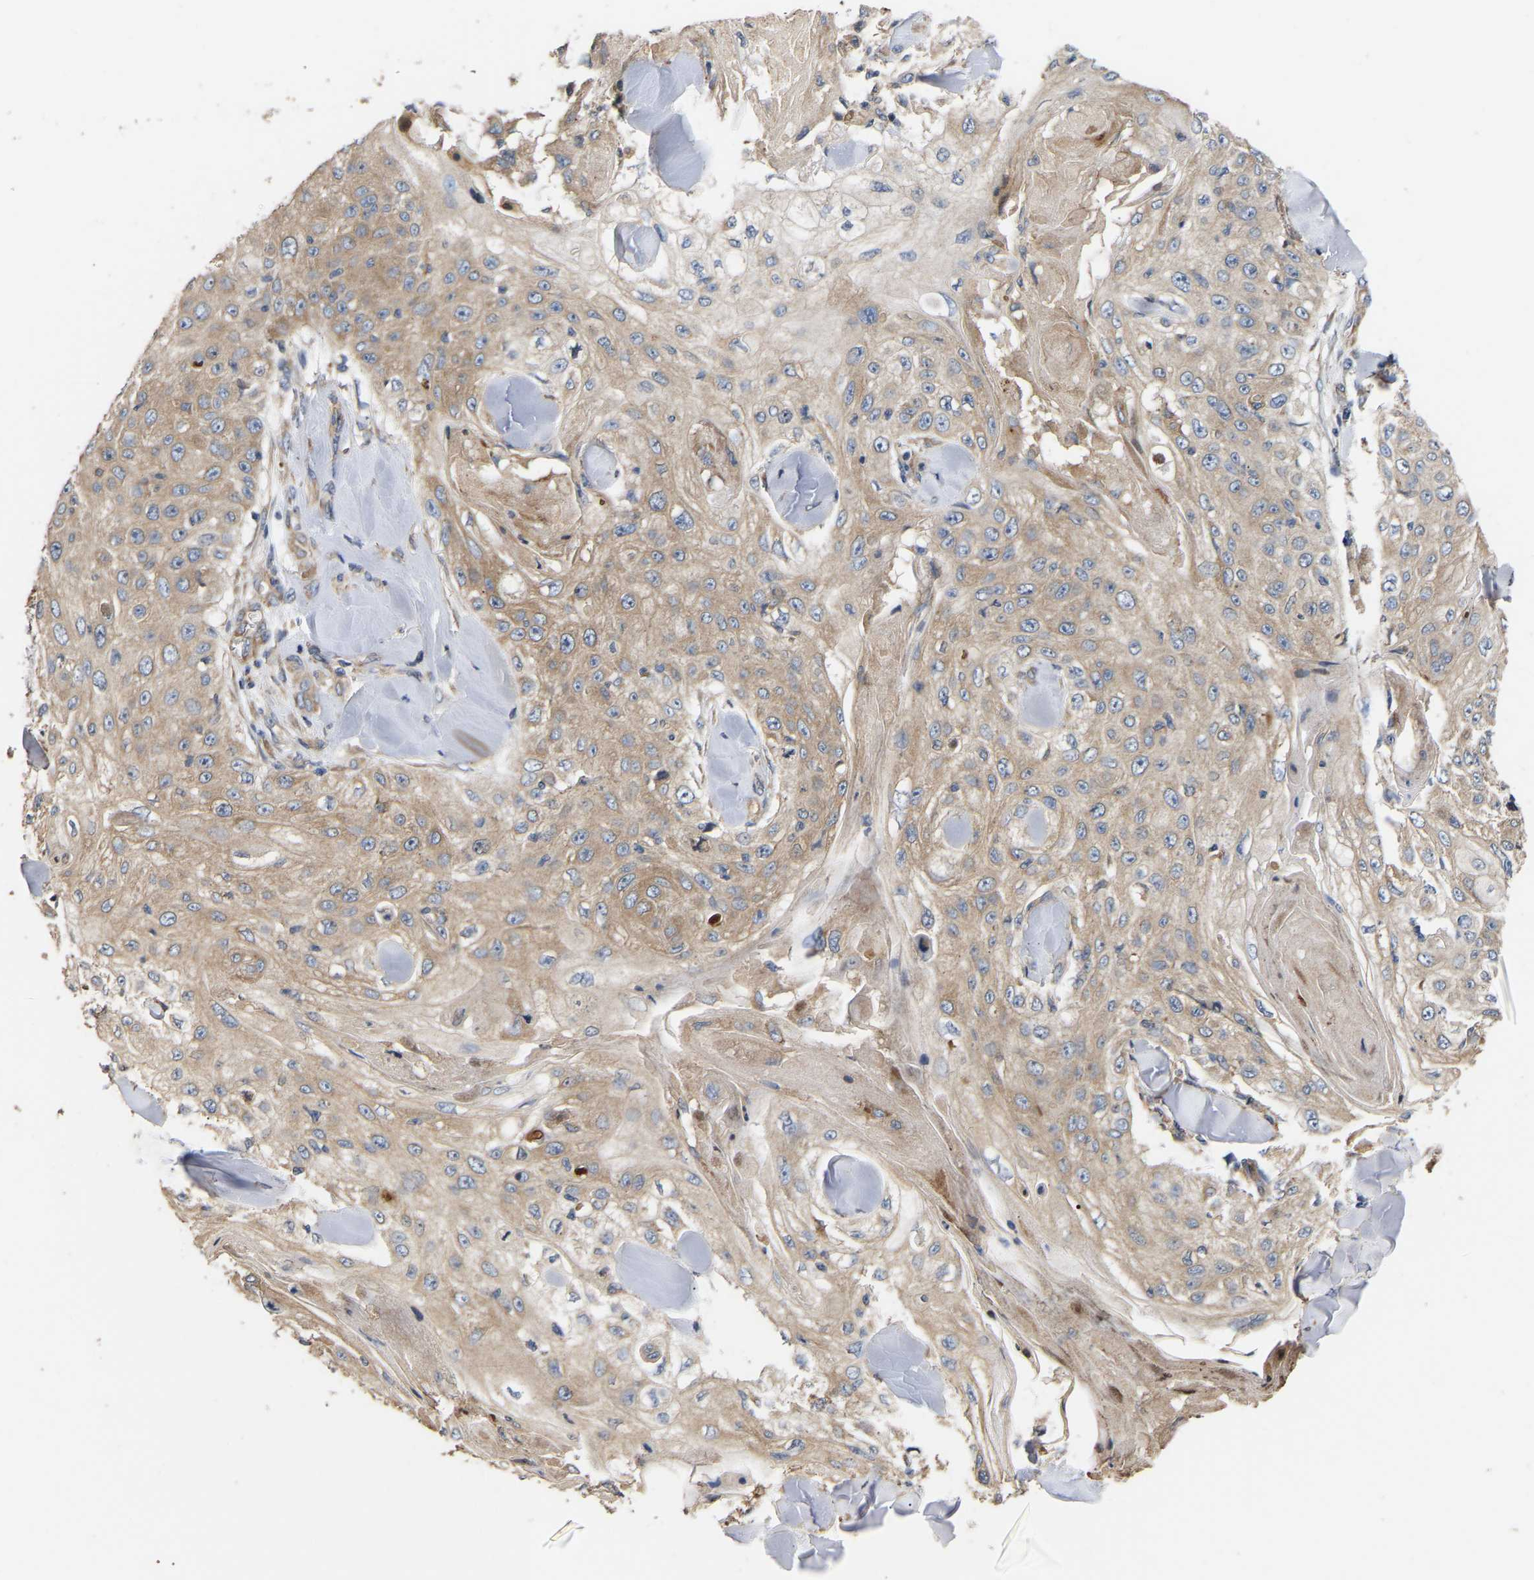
{"staining": {"intensity": "weak", "quantity": ">75%", "location": "cytoplasmic/membranous"}, "tissue": "skin cancer", "cell_type": "Tumor cells", "image_type": "cancer", "snomed": [{"axis": "morphology", "description": "Squamous cell carcinoma, NOS"}, {"axis": "topography", "description": "Skin"}], "caption": "An image of skin cancer (squamous cell carcinoma) stained for a protein displays weak cytoplasmic/membranous brown staining in tumor cells.", "gene": "AIMP2", "patient": {"sex": "male", "age": 86}}